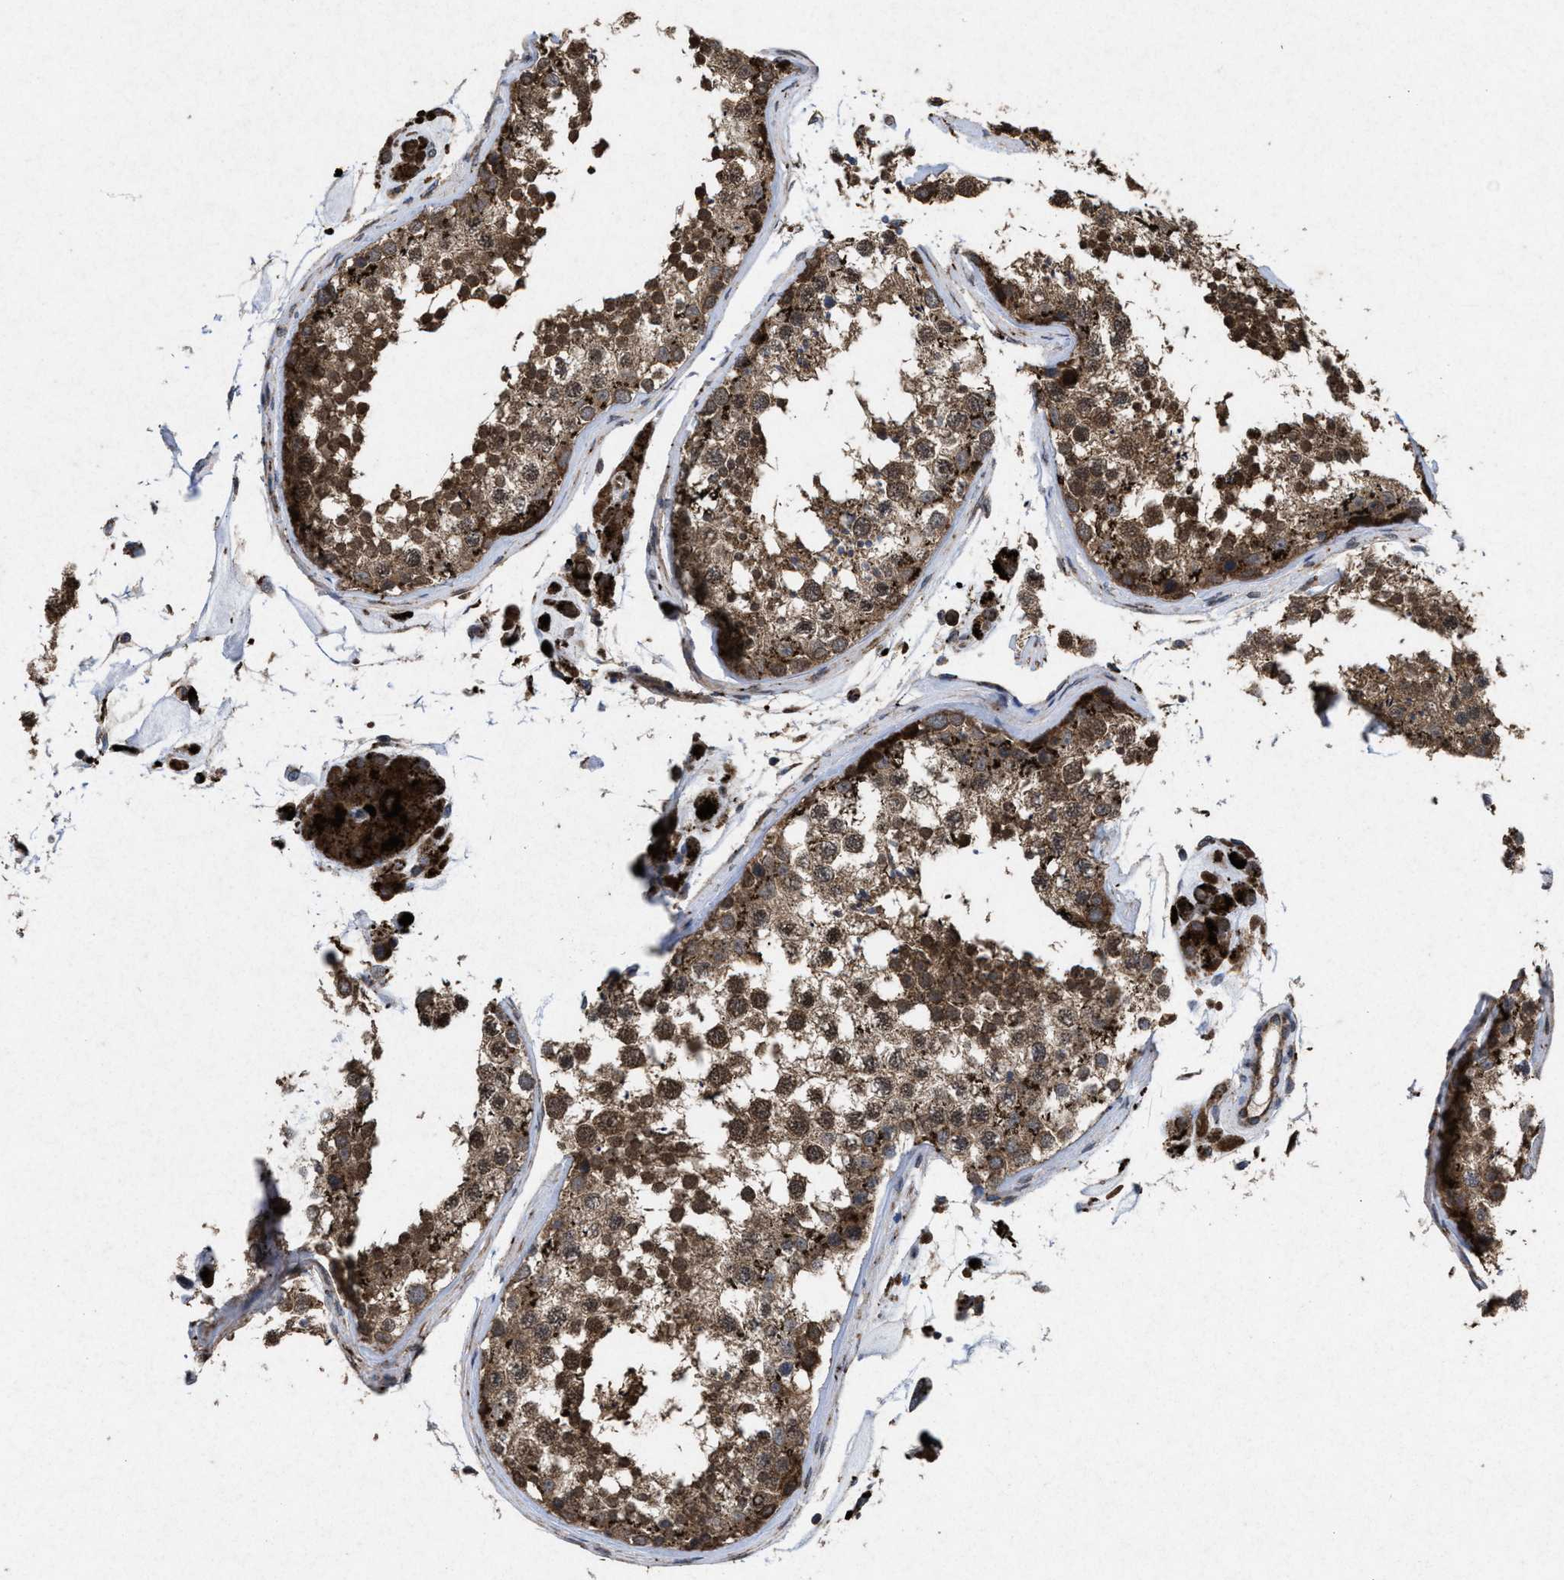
{"staining": {"intensity": "moderate", "quantity": ">75%", "location": "cytoplasmic/membranous,nuclear"}, "tissue": "testis", "cell_type": "Cells in seminiferous ducts", "image_type": "normal", "snomed": [{"axis": "morphology", "description": "Normal tissue, NOS"}, {"axis": "topography", "description": "Testis"}], "caption": "Cells in seminiferous ducts exhibit medium levels of moderate cytoplasmic/membranous,nuclear staining in about >75% of cells in unremarkable human testis.", "gene": "MSI2", "patient": {"sex": "male", "age": 46}}